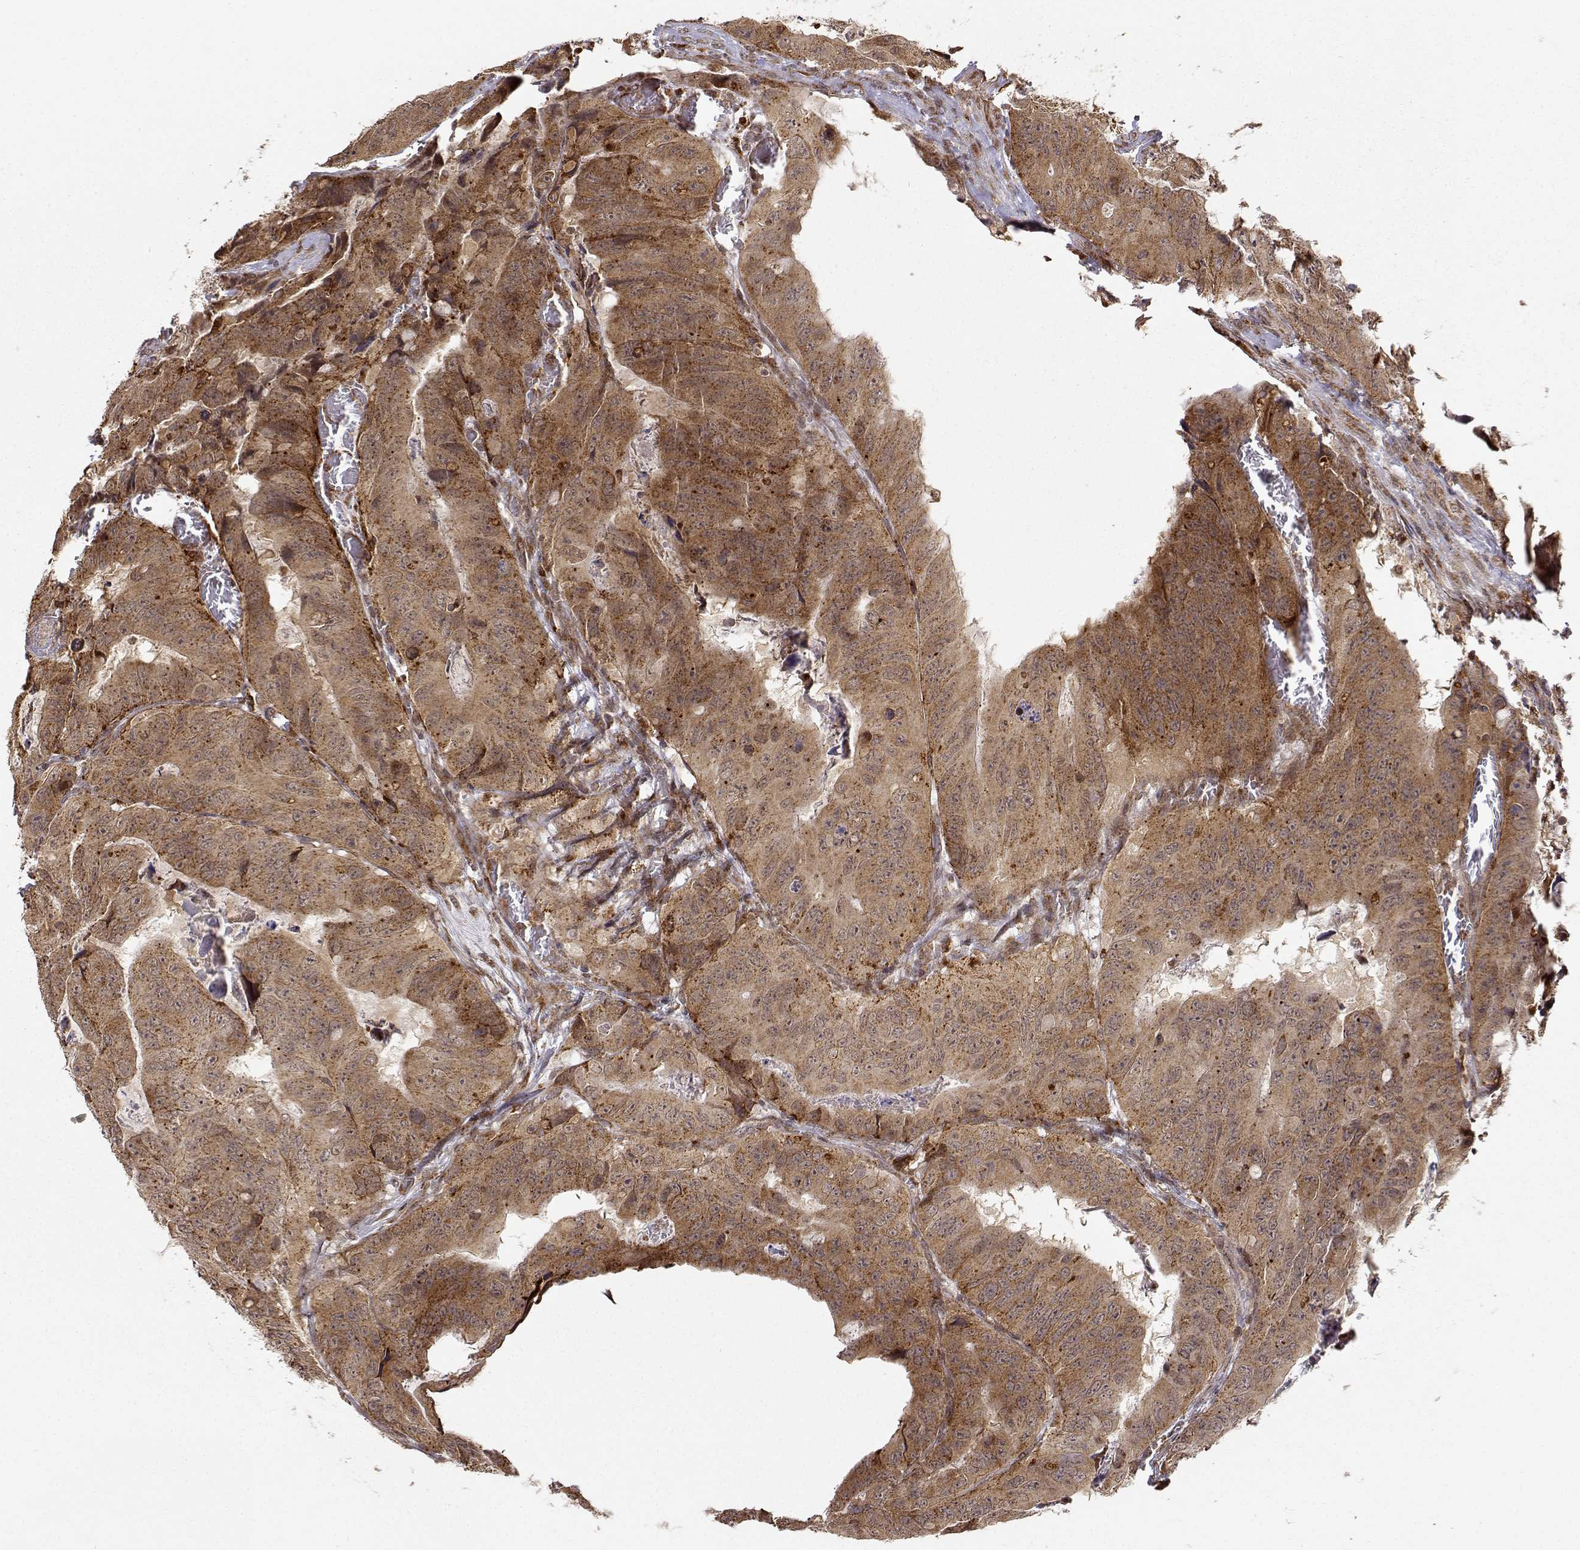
{"staining": {"intensity": "moderate", "quantity": ">75%", "location": "cytoplasmic/membranous"}, "tissue": "colorectal cancer", "cell_type": "Tumor cells", "image_type": "cancer", "snomed": [{"axis": "morphology", "description": "Adenocarcinoma, NOS"}, {"axis": "topography", "description": "Colon"}], "caption": "Brown immunohistochemical staining in colorectal cancer exhibits moderate cytoplasmic/membranous staining in about >75% of tumor cells.", "gene": "RNF13", "patient": {"sex": "male", "age": 79}}